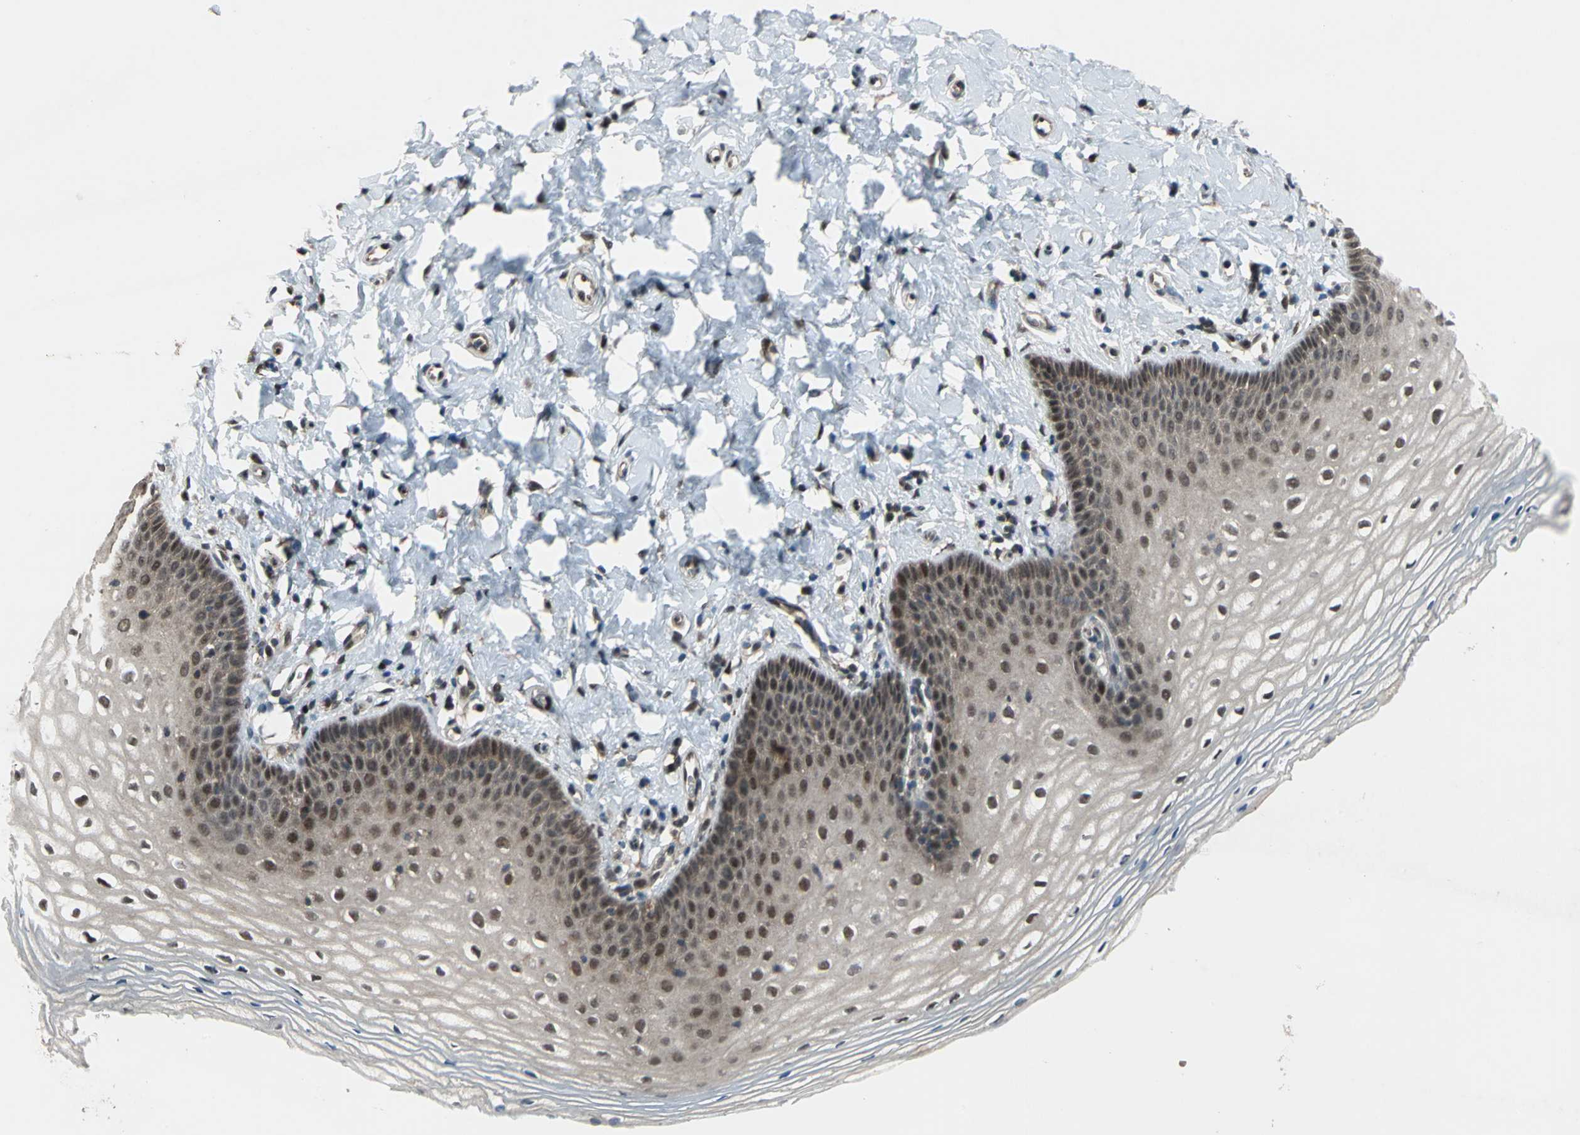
{"staining": {"intensity": "strong", "quantity": "25%-75%", "location": "cytoplasmic/membranous,nuclear"}, "tissue": "vagina", "cell_type": "Squamous epithelial cells", "image_type": "normal", "snomed": [{"axis": "morphology", "description": "Normal tissue, NOS"}, {"axis": "topography", "description": "Vagina"}], "caption": "DAB immunohistochemical staining of benign human vagina demonstrates strong cytoplasmic/membranous,nuclear protein staining in approximately 25%-75% of squamous epithelial cells.", "gene": "COPS5", "patient": {"sex": "female", "age": 55}}